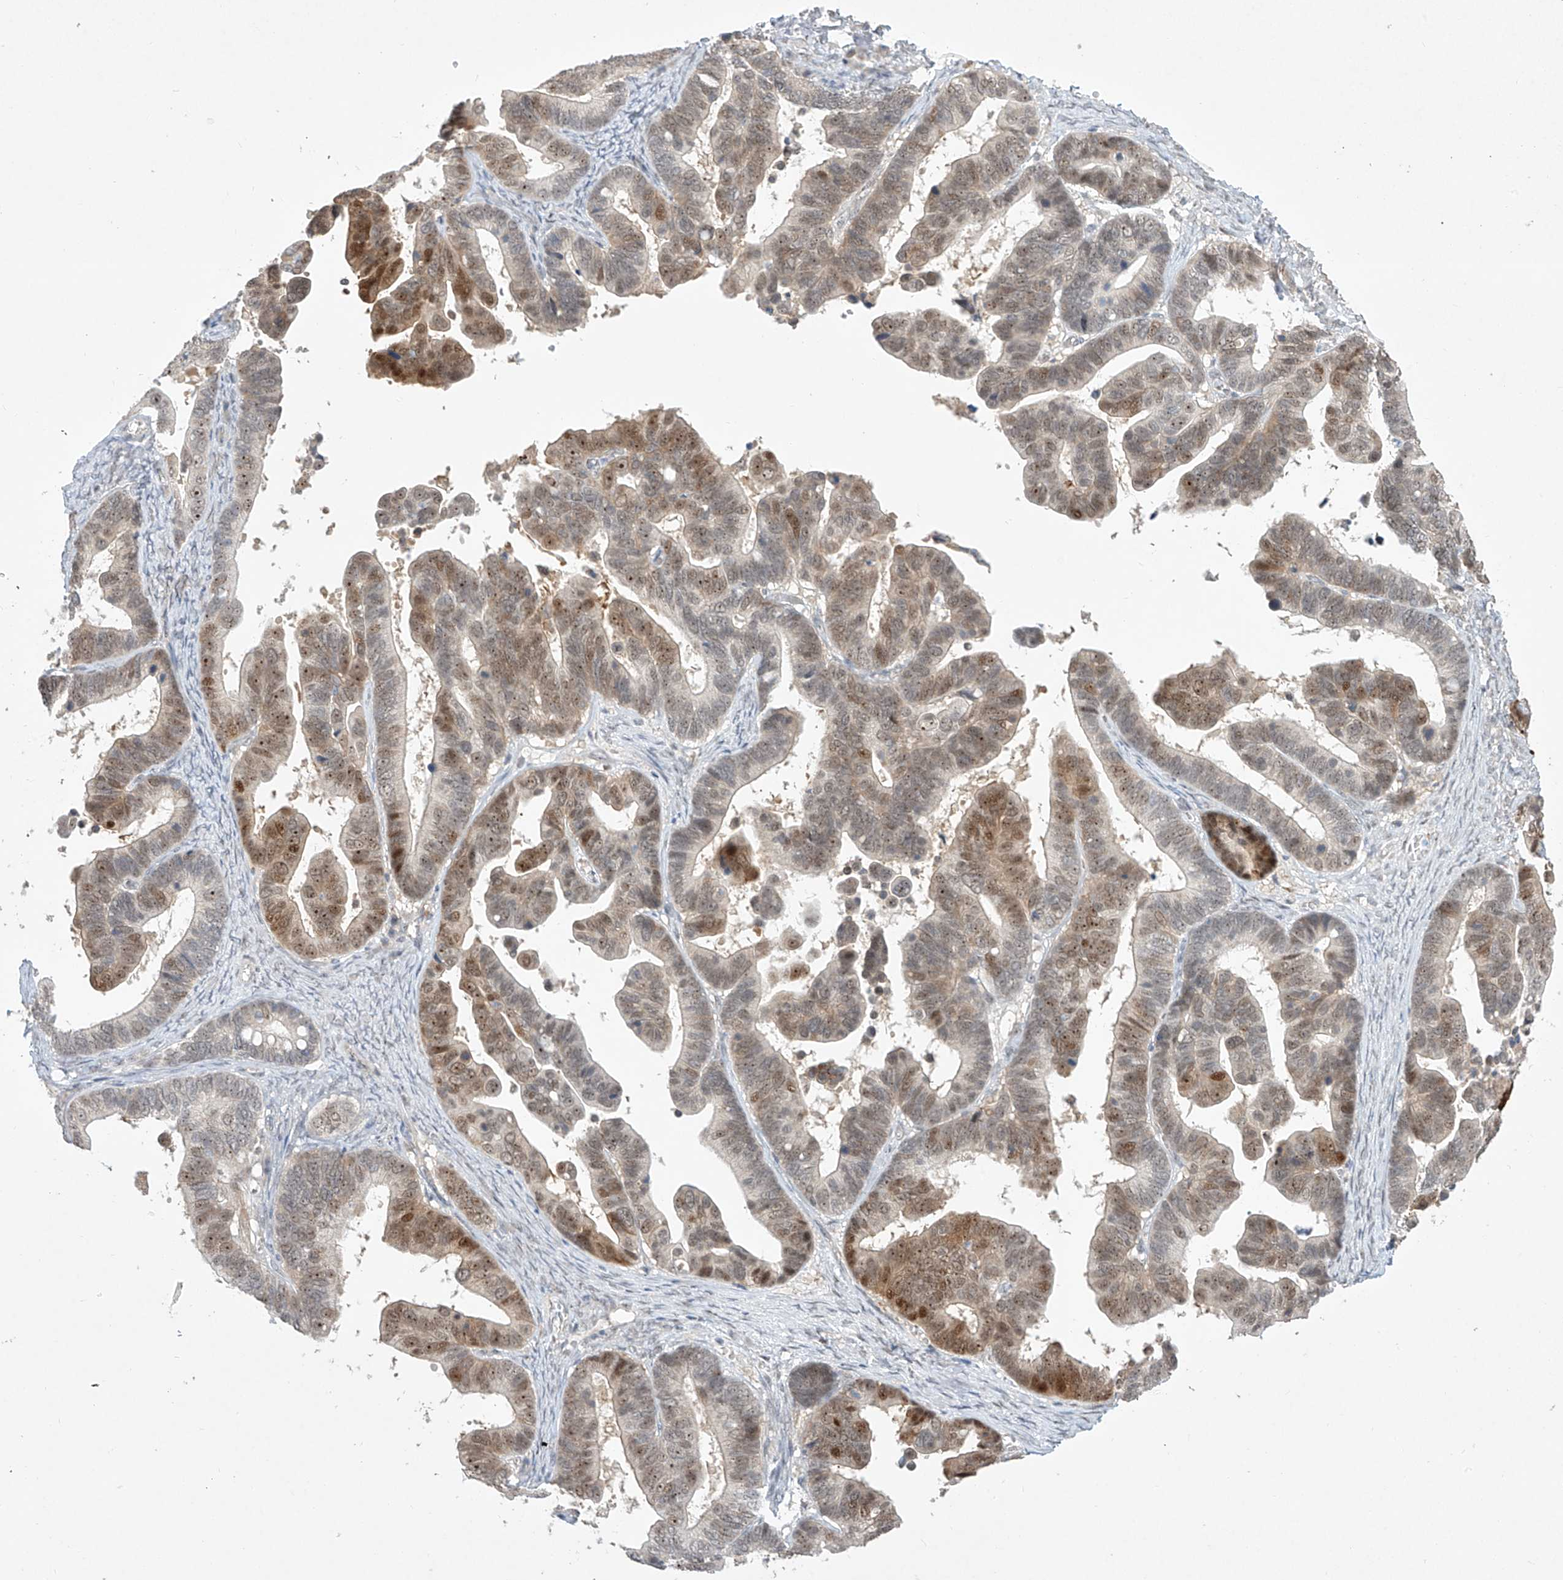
{"staining": {"intensity": "moderate", "quantity": "25%-75%", "location": "cytoplasmic/membranous,nuclear"}, "tissue": "ovarian cancer", "cell_type": "Tumor cells", "image_type": "cancer", "snomed": [{"axis": "morphology", "description": "Cystadenocarcinoma, serous, NOS"}, {"axis": "topography", "description": "Ovary"}], "caption": "Brown immunohistochemical staining in human ovarian cancer (serous cystadenocarcinoma) exhibits moderate cytoplasmic/membranous and nuclear positivity in about 25%-75% of tumor cells.", "gene": "TASP1", "patient": {"sex": "female", "age": 56}}